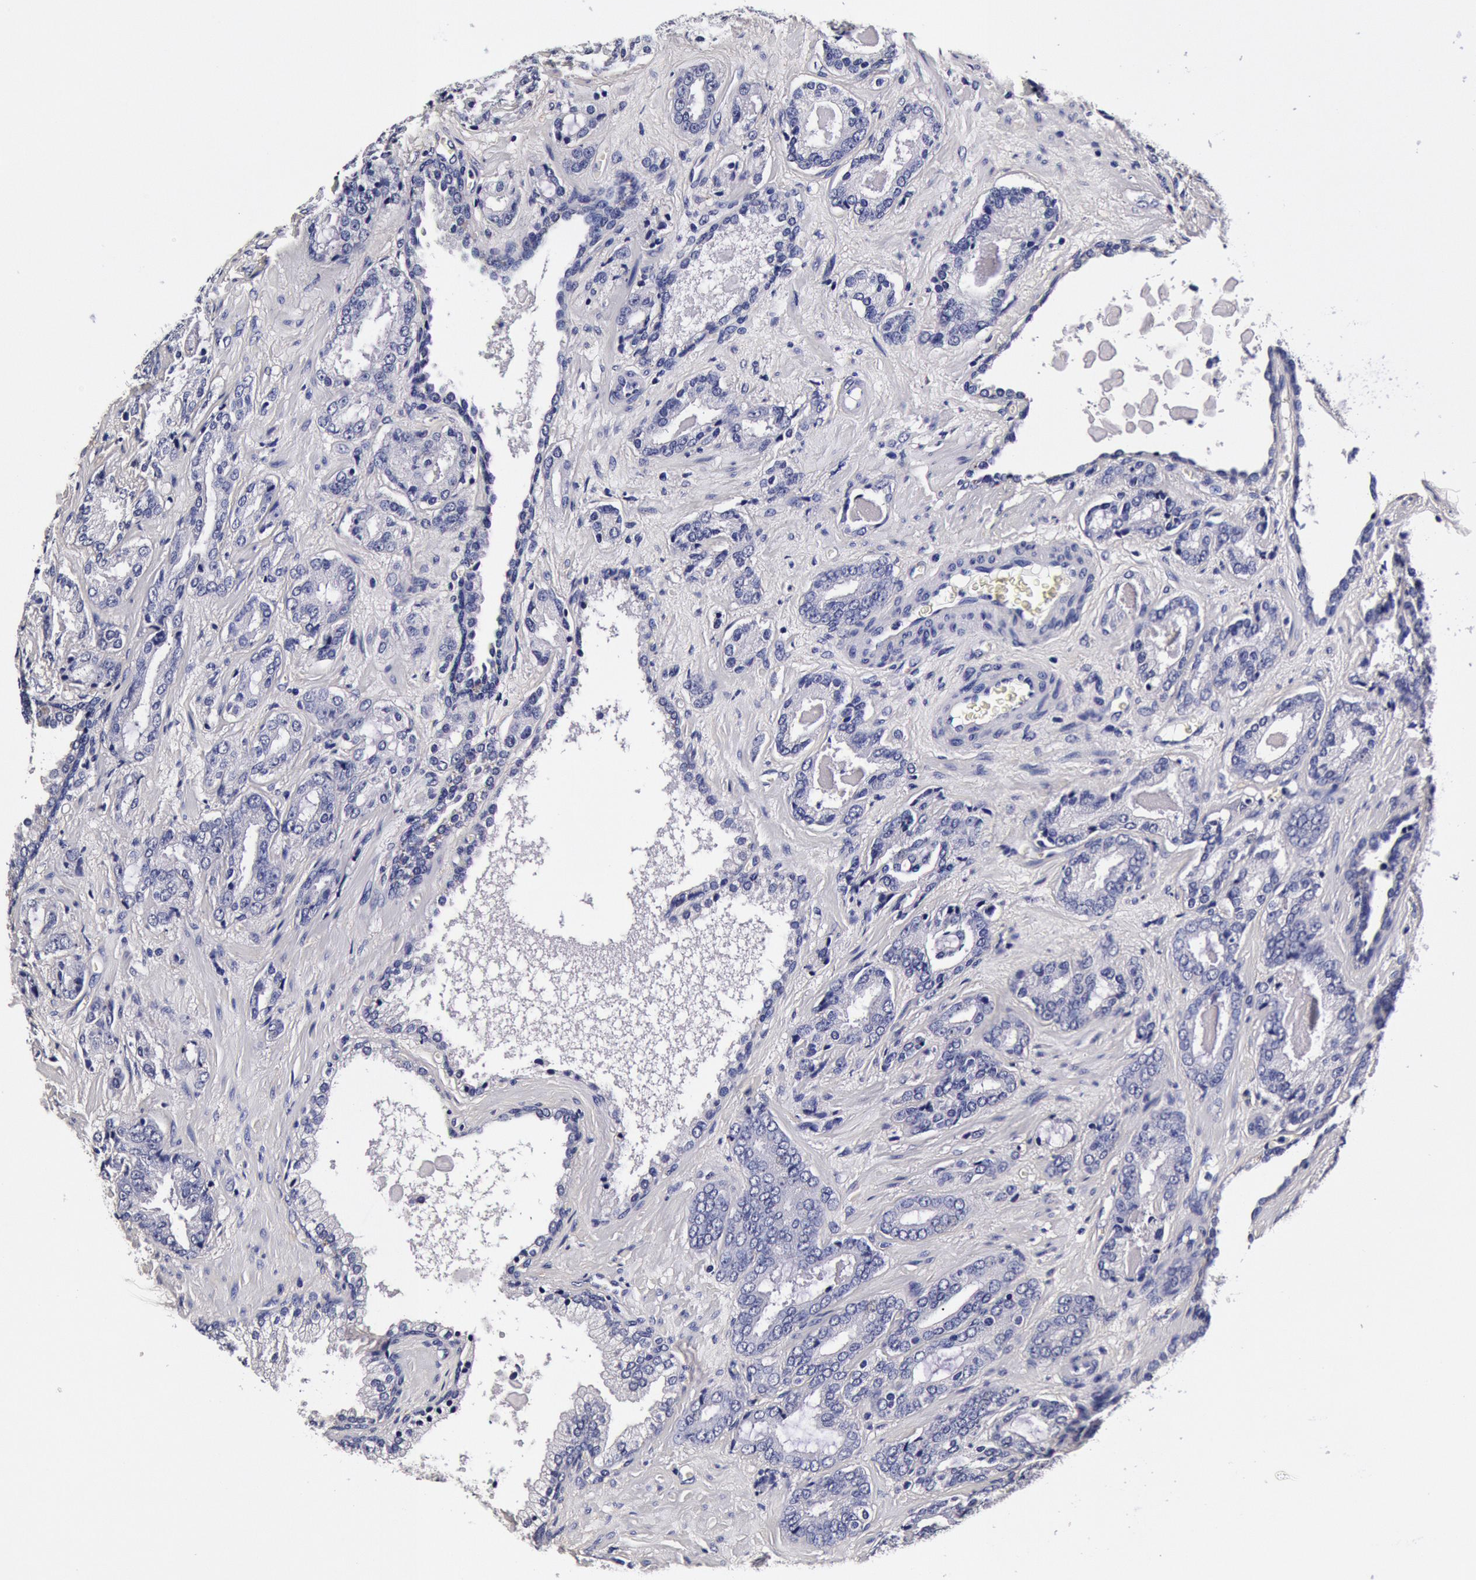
{"staining": {"intensity": "negative", "quantity": "none", "location": "none"}, "tissue": "prostate cancer", "cell_type": "Tumor cells", "image_type": "cancer", "snomed": [{"axis": "morphology", "description": "Adenocarcinoma, Medium grade"}, {"axis": "topography", "description": "Prostate"}], "caption": "Medium-grade adenocarcinoma (prostate) was stained to show a protein in brown. There is no significant expression in tumor cells. The staining is performed using DAB (3,3'-diaminobenzidine) brown chromogen with nuclei counter-stained in using hematoxylin.", "gene": "CCDC22", "patient": {"sex": "male", "age": 64}}